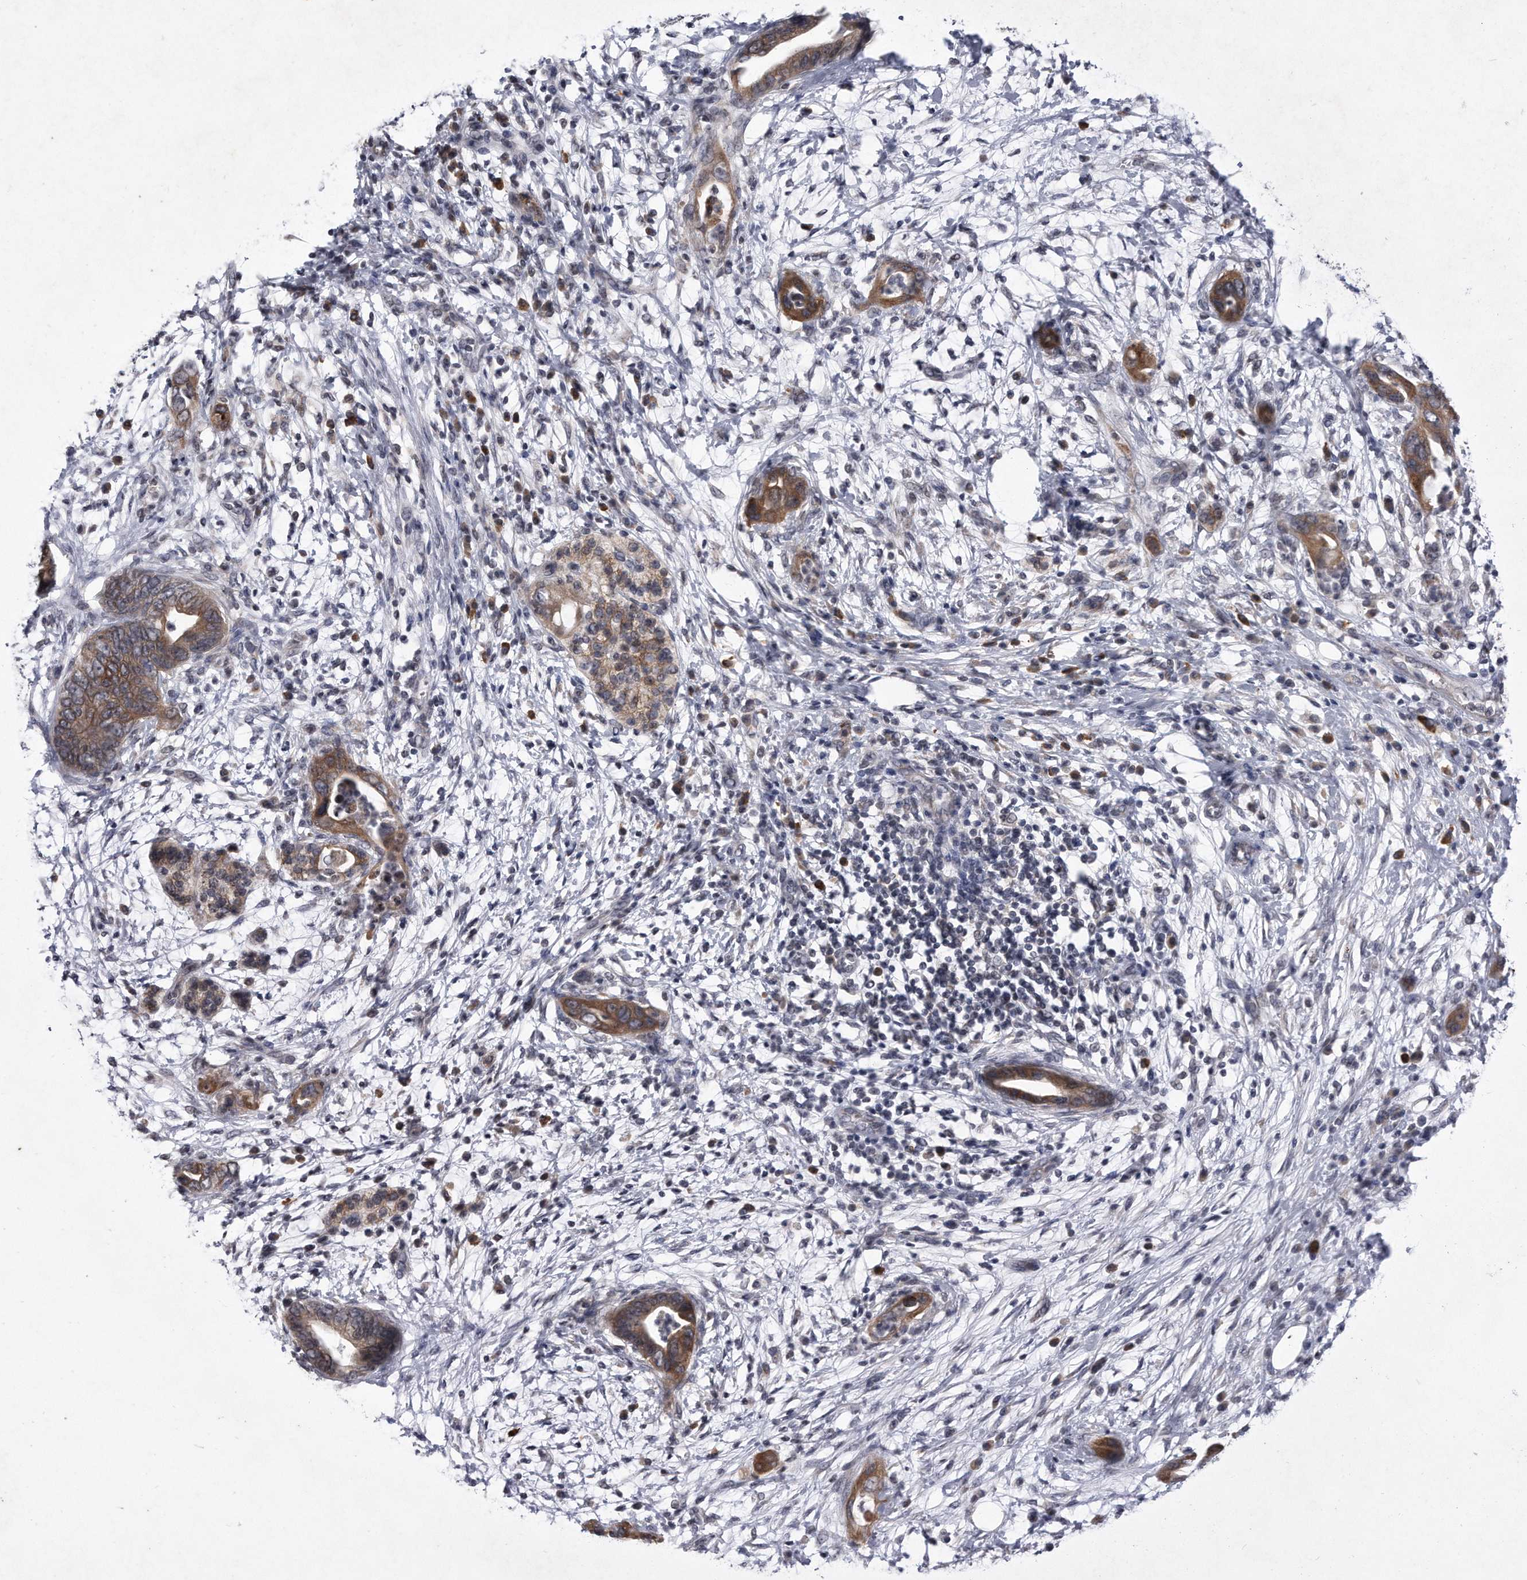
{"staining": {"intensity": "moderate", "quantity": ">75%", "location": "cytoplasmic/membranous"}, "tissue": "pancreatic cancer", "cell_type": "Tumor cells", "image_type": "cancer", "snomed": [{"axis": "morphology", "description": "Adenocarcinoma, NOS"}, {"axis": "topography", "description": "Pancreas"}], "caption": "Human pancreatic cancer stained with a brown dye demonstrates moderate cytoplasmic/membranous positive staining in about >75% of tumor cells.", "gene": "DAB1", "patient": {"sex": "male", "age": 75}}